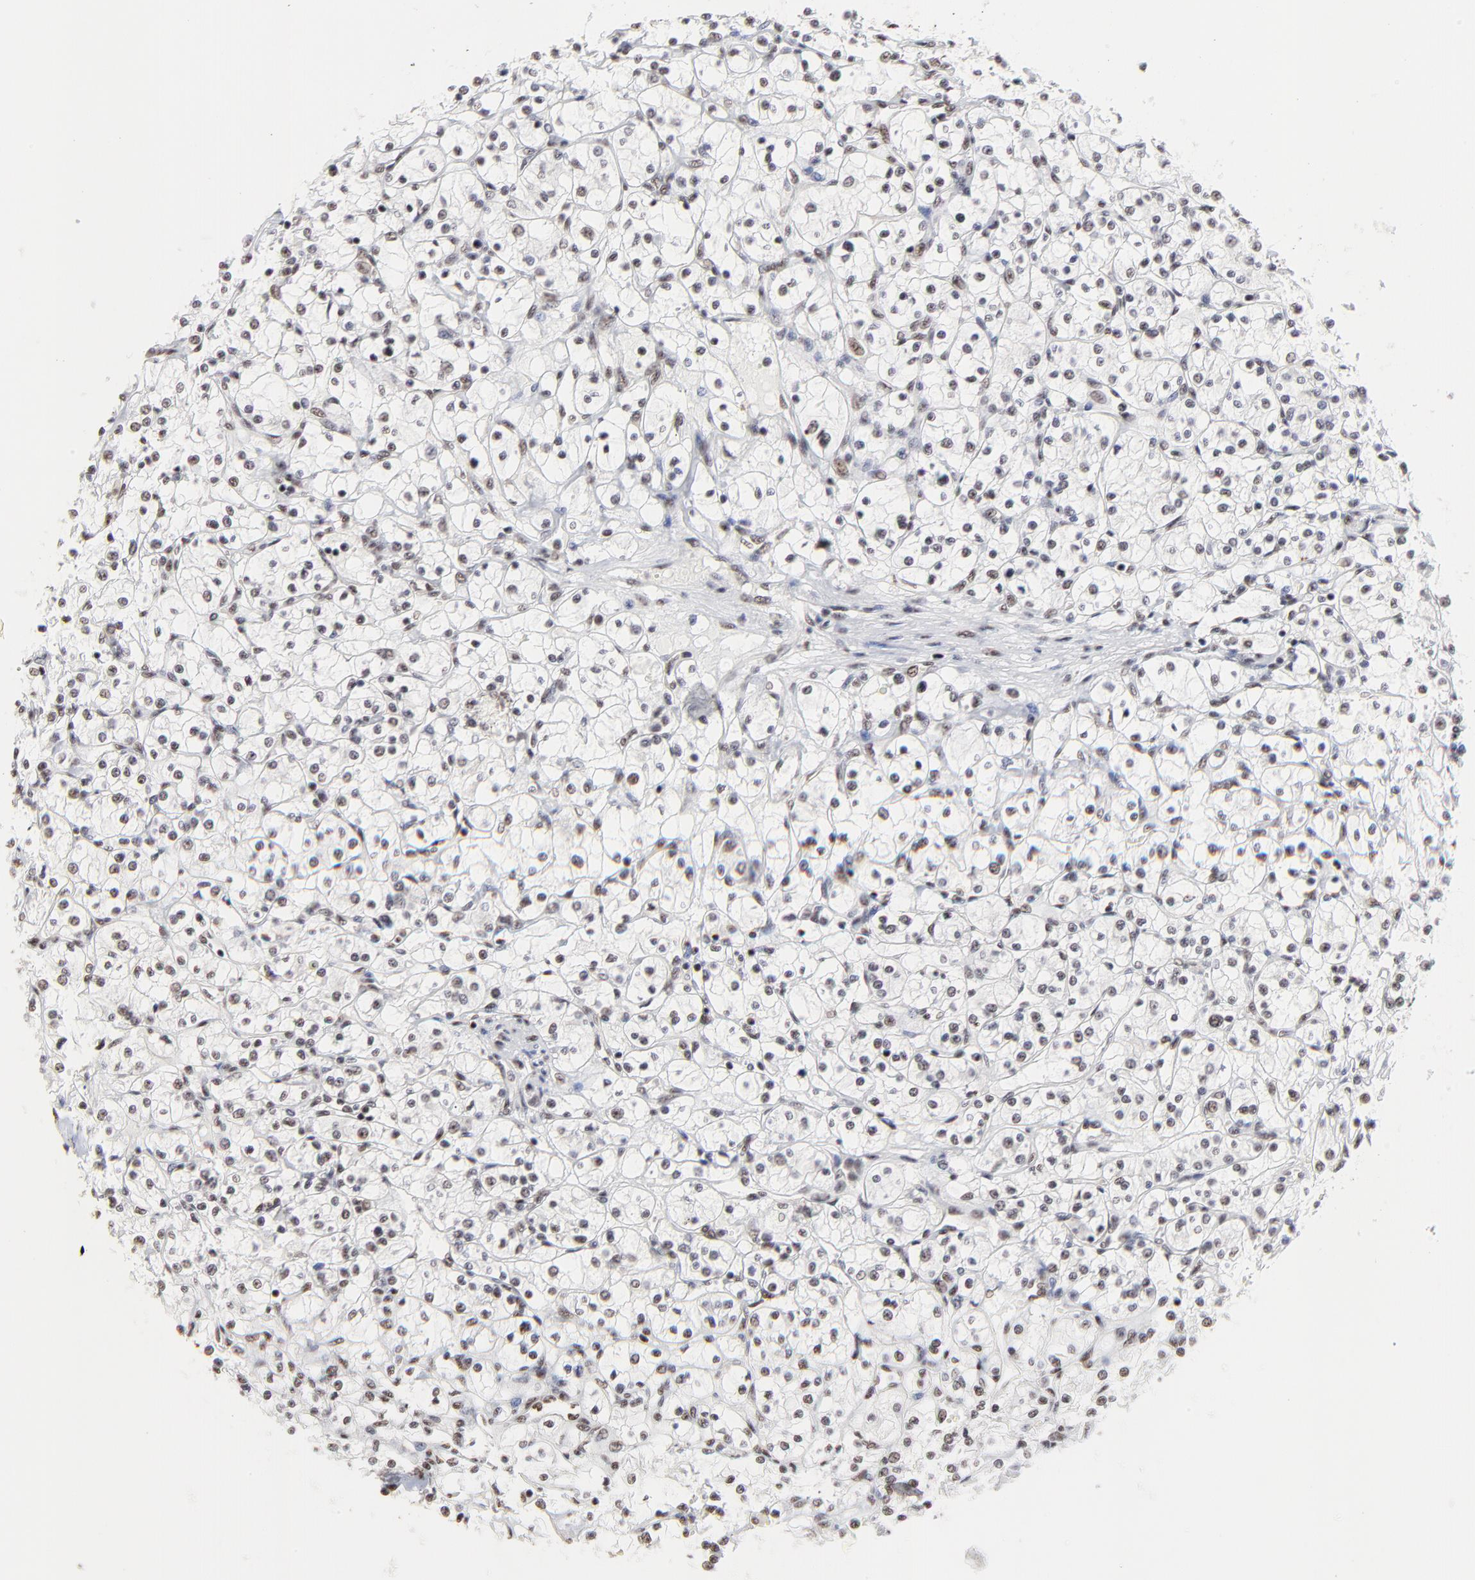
{"staining": {"intensity": "weak", "quantity": ">75%", "location": "nuclear"}, "tissue": "renal cancer", "cell_type": "Tumor cells", "image_type": "cancer", "snomed": [{"axis": "morphology", "description": "Adenocarcinoma, NOS"}, {"axis": "topography", "description": "Kidney"}], "caption": "An immunohistochemistry (IHC) micrograph of tumor tissue is shown. Protein staining in brown shows weak nuclear positivity in renal adenocarcinoma within tumor cells.", "gene": "MBD4", "patient": {"sex": "male", "age": 61}}